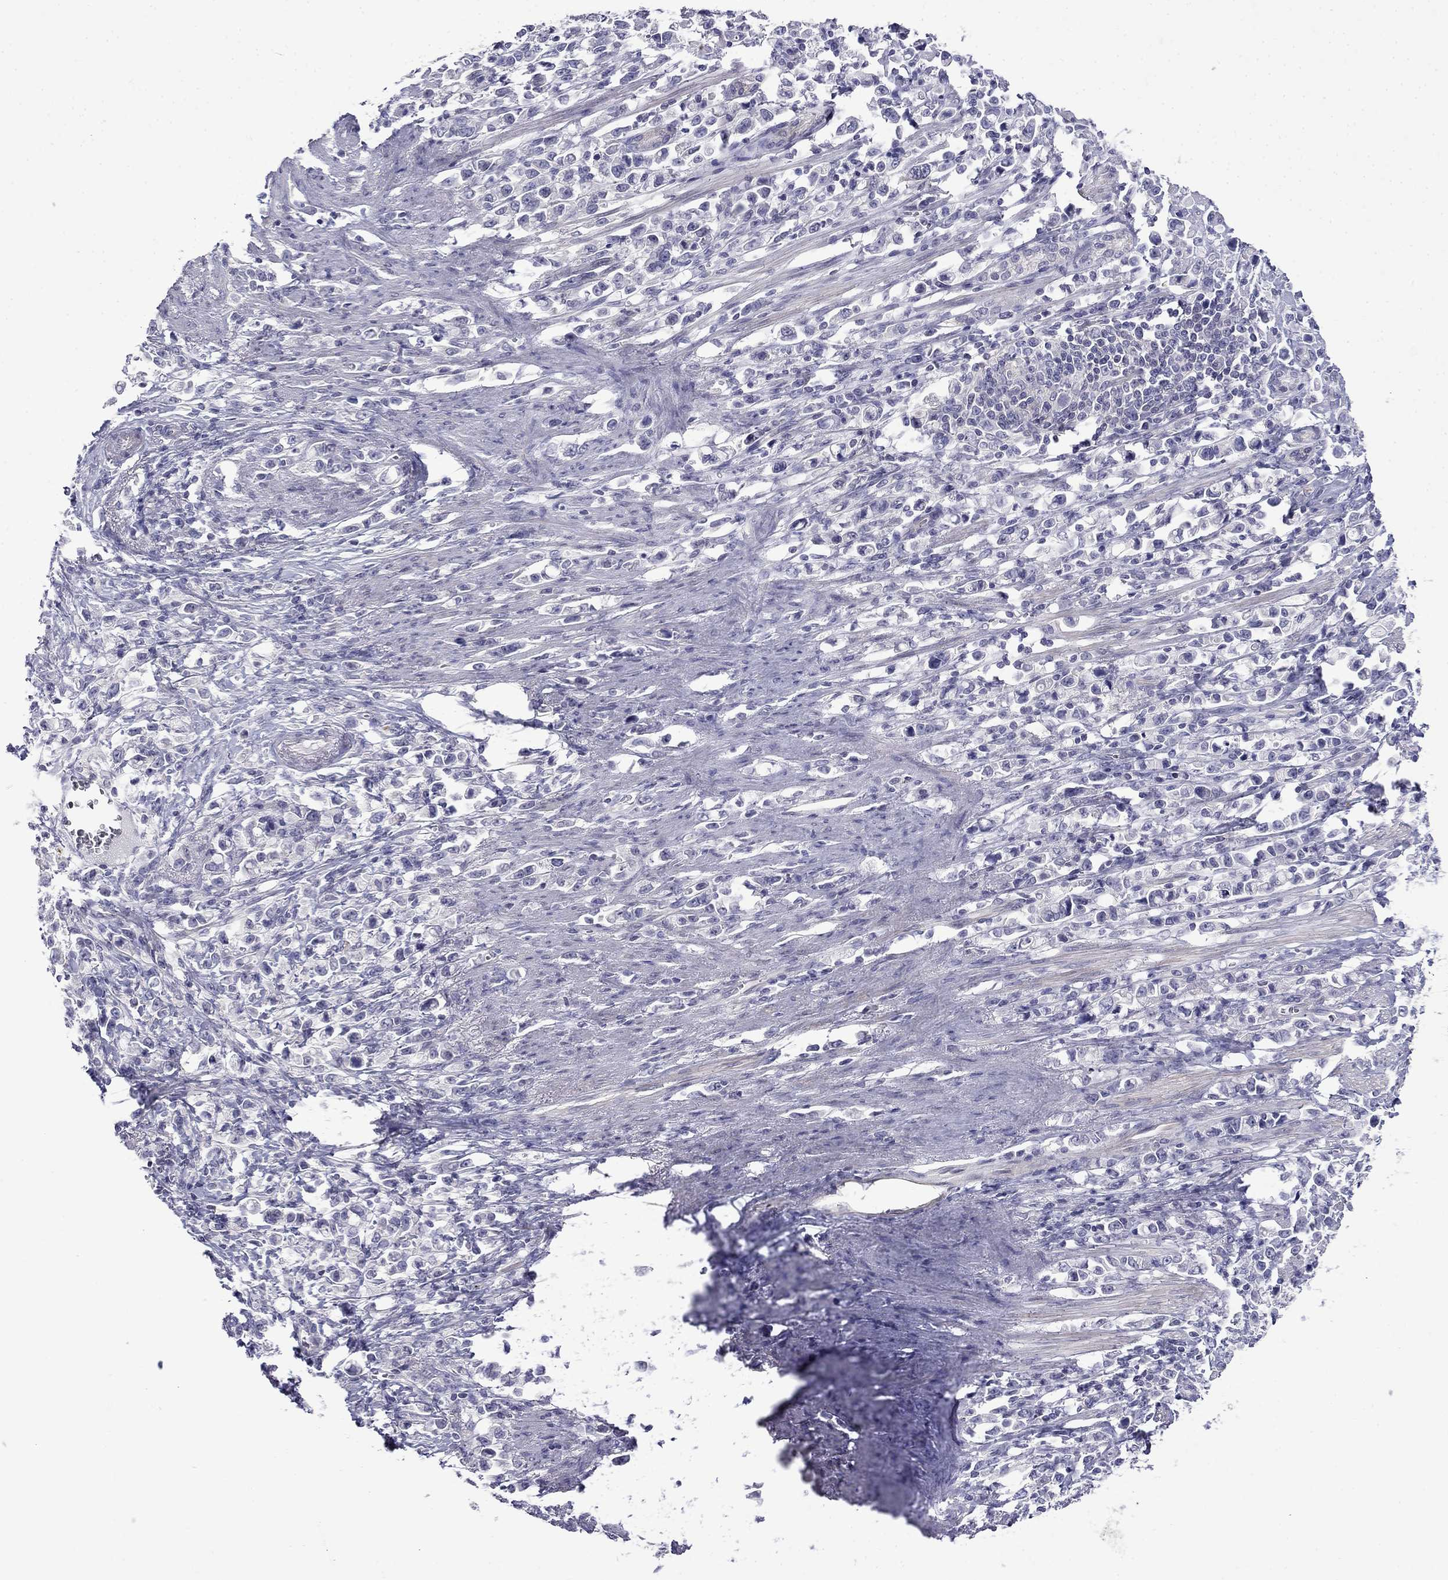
{"staining": {"intensity": "negative", "quantity": "none", "location": "none"}, "tissue": "stomach cancer", "cell_type": "Tumor cells", "image_type": "cancer", "snomed": [{"axis": "morphology", "description": "Adenocarcinoma, NOS"}, {"axis": "topography", "description": "Stomach"}], "caption": "Immunohistochemistry (IHC) image of human adenocarcinoma (stomach) stained for a protein (brown), which reveals no staining in tumor cells.", "gene": "PRR18", "patient": {"sex": "male", "age": 63}}